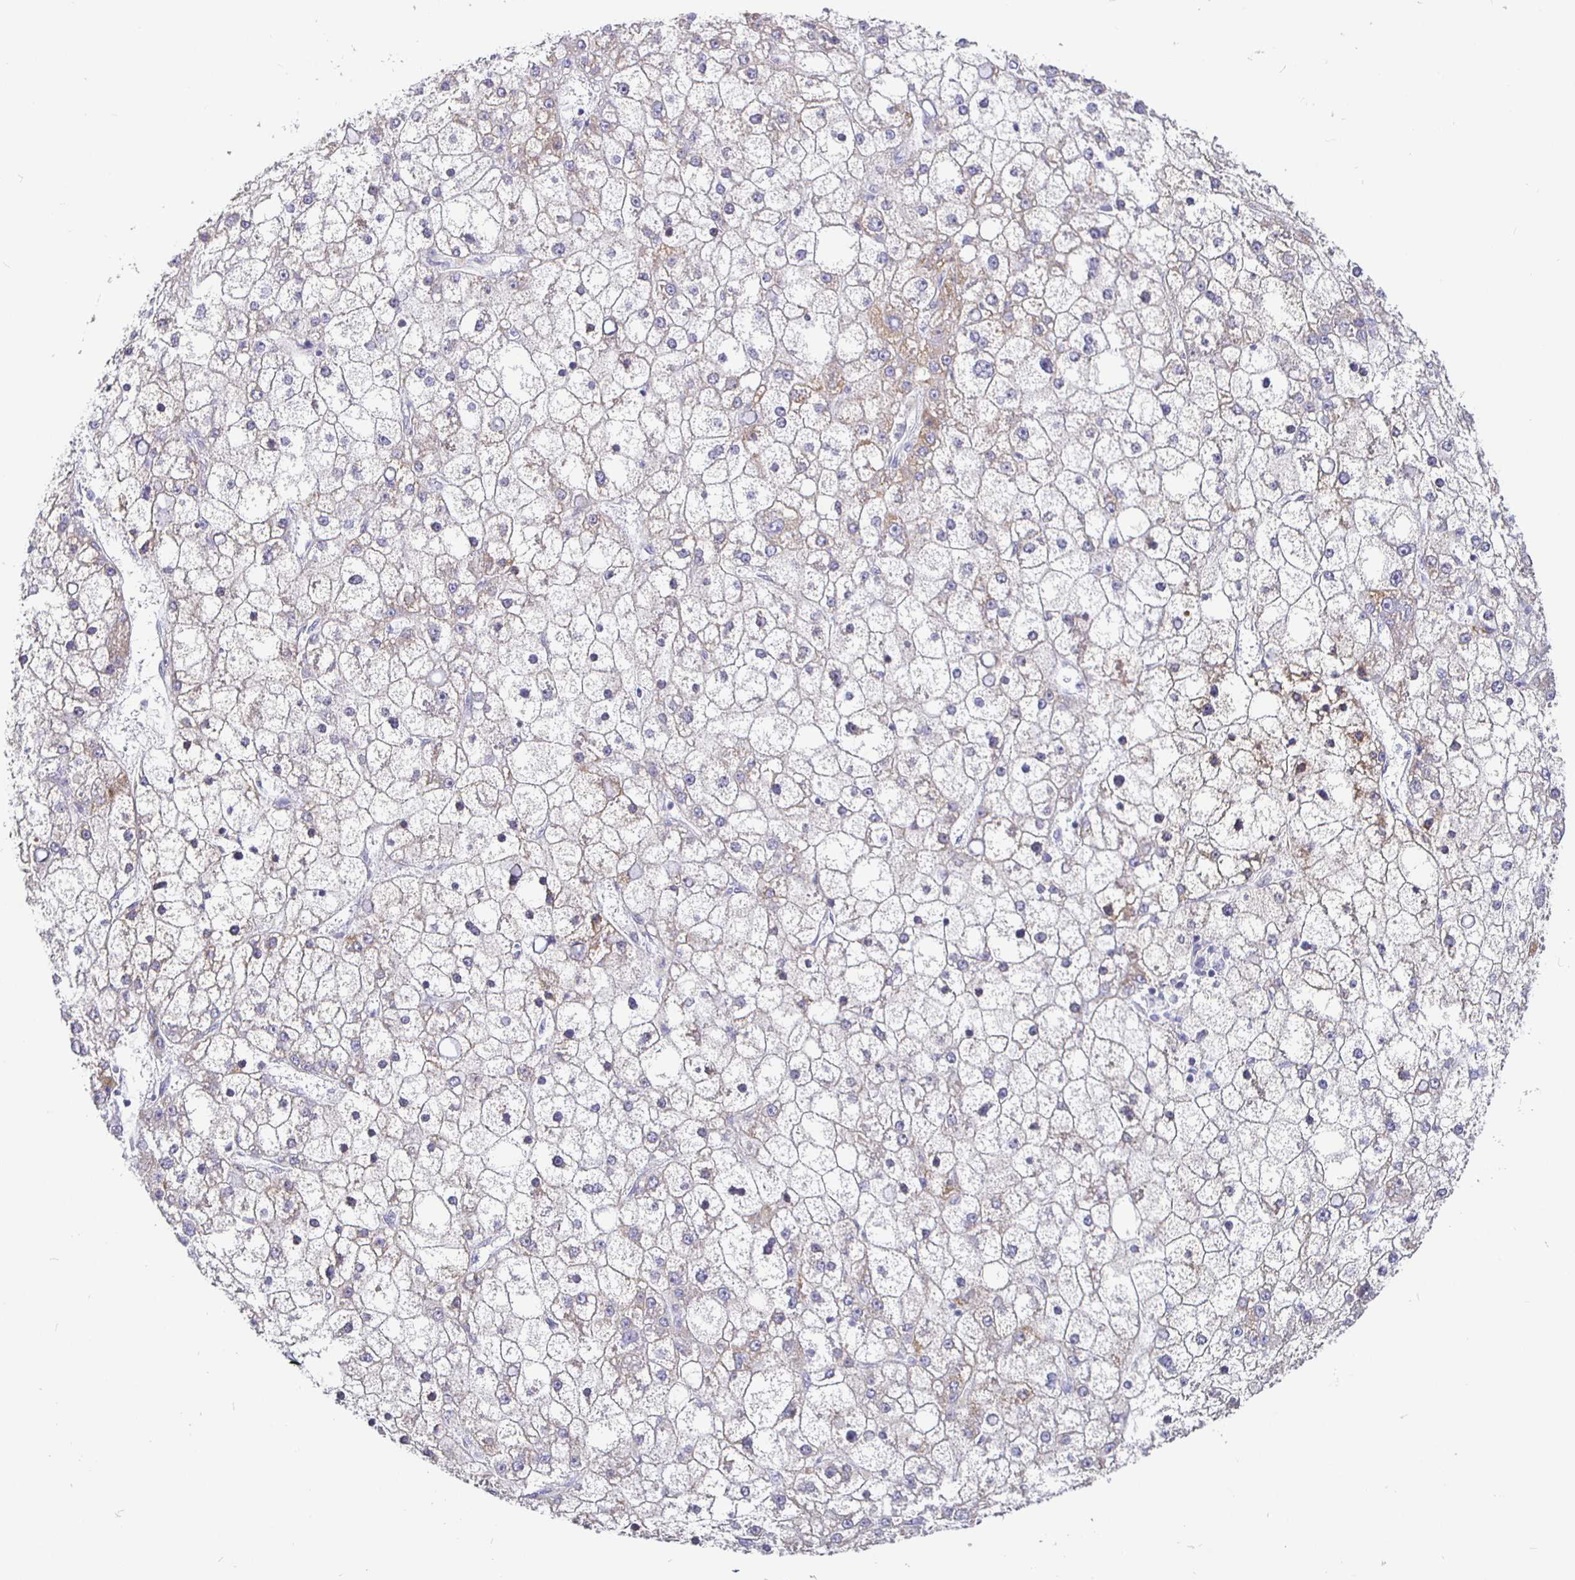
{"staining": {"intensity": "weak", "quantity": "<25%", "location": "cytoplasmic/membranous"}, "tissue": "liver cancer", "cell_type": "Tumor cells", "image_type": "cancer", "snomed": [{"axis": "morphology", "description": "Carcinoma, Hepatocellular, NOS"}, {"axis": "topography", "description": "Liver"}], "caption": "This micrograph is of liver hepatocellular carcinoma stained with immunohistochemistry (IHC) to label a protein in brown with the nuclei are counter-stained blue. There is no positivity in tumor cells.", "gene": "CIT", "patient": {"sex": "male", "age": 67}}